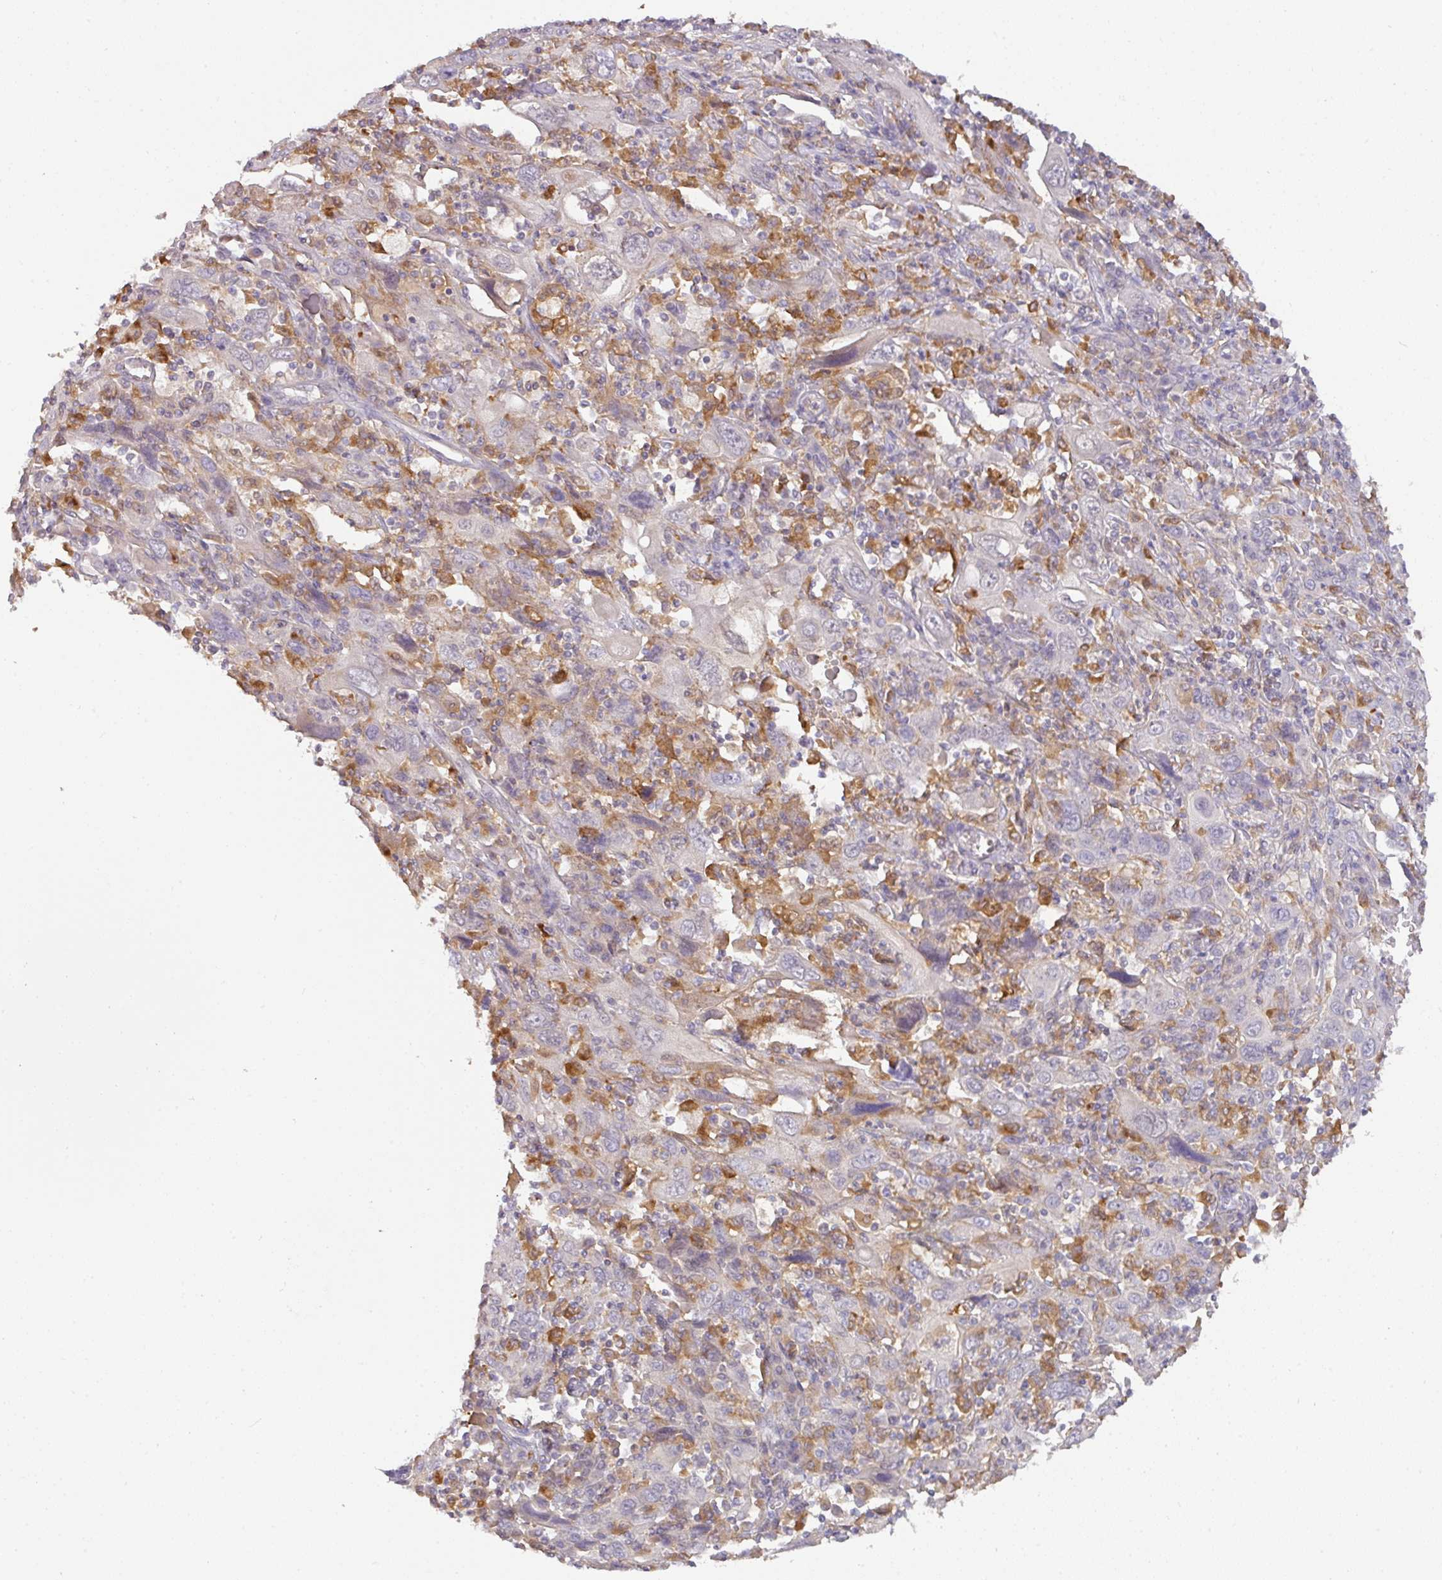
{"staining": {"intensity": "negative", "quantity": "none", "location": "none"}, "tissue": "cervical cancer", "cell_type": "Tumor cells", "image_type": "cancer", "snomed": [{"axis": "morphology", "description": "Squamous cell carcinoma, NOS"}, {"axis": "topography", "description": "Cervix"}], "caption": "Immunohistochemical staining of squamous cell carcinoma (cervical) displays no significant positivity in tumor cells. (DAB (3,3'-diaminobenzidine) immunohistochemistry (IHC) with hematoxylin counter stain).", "gene": "GCNT7", "patient": {"sex": "female", "age": 46}}